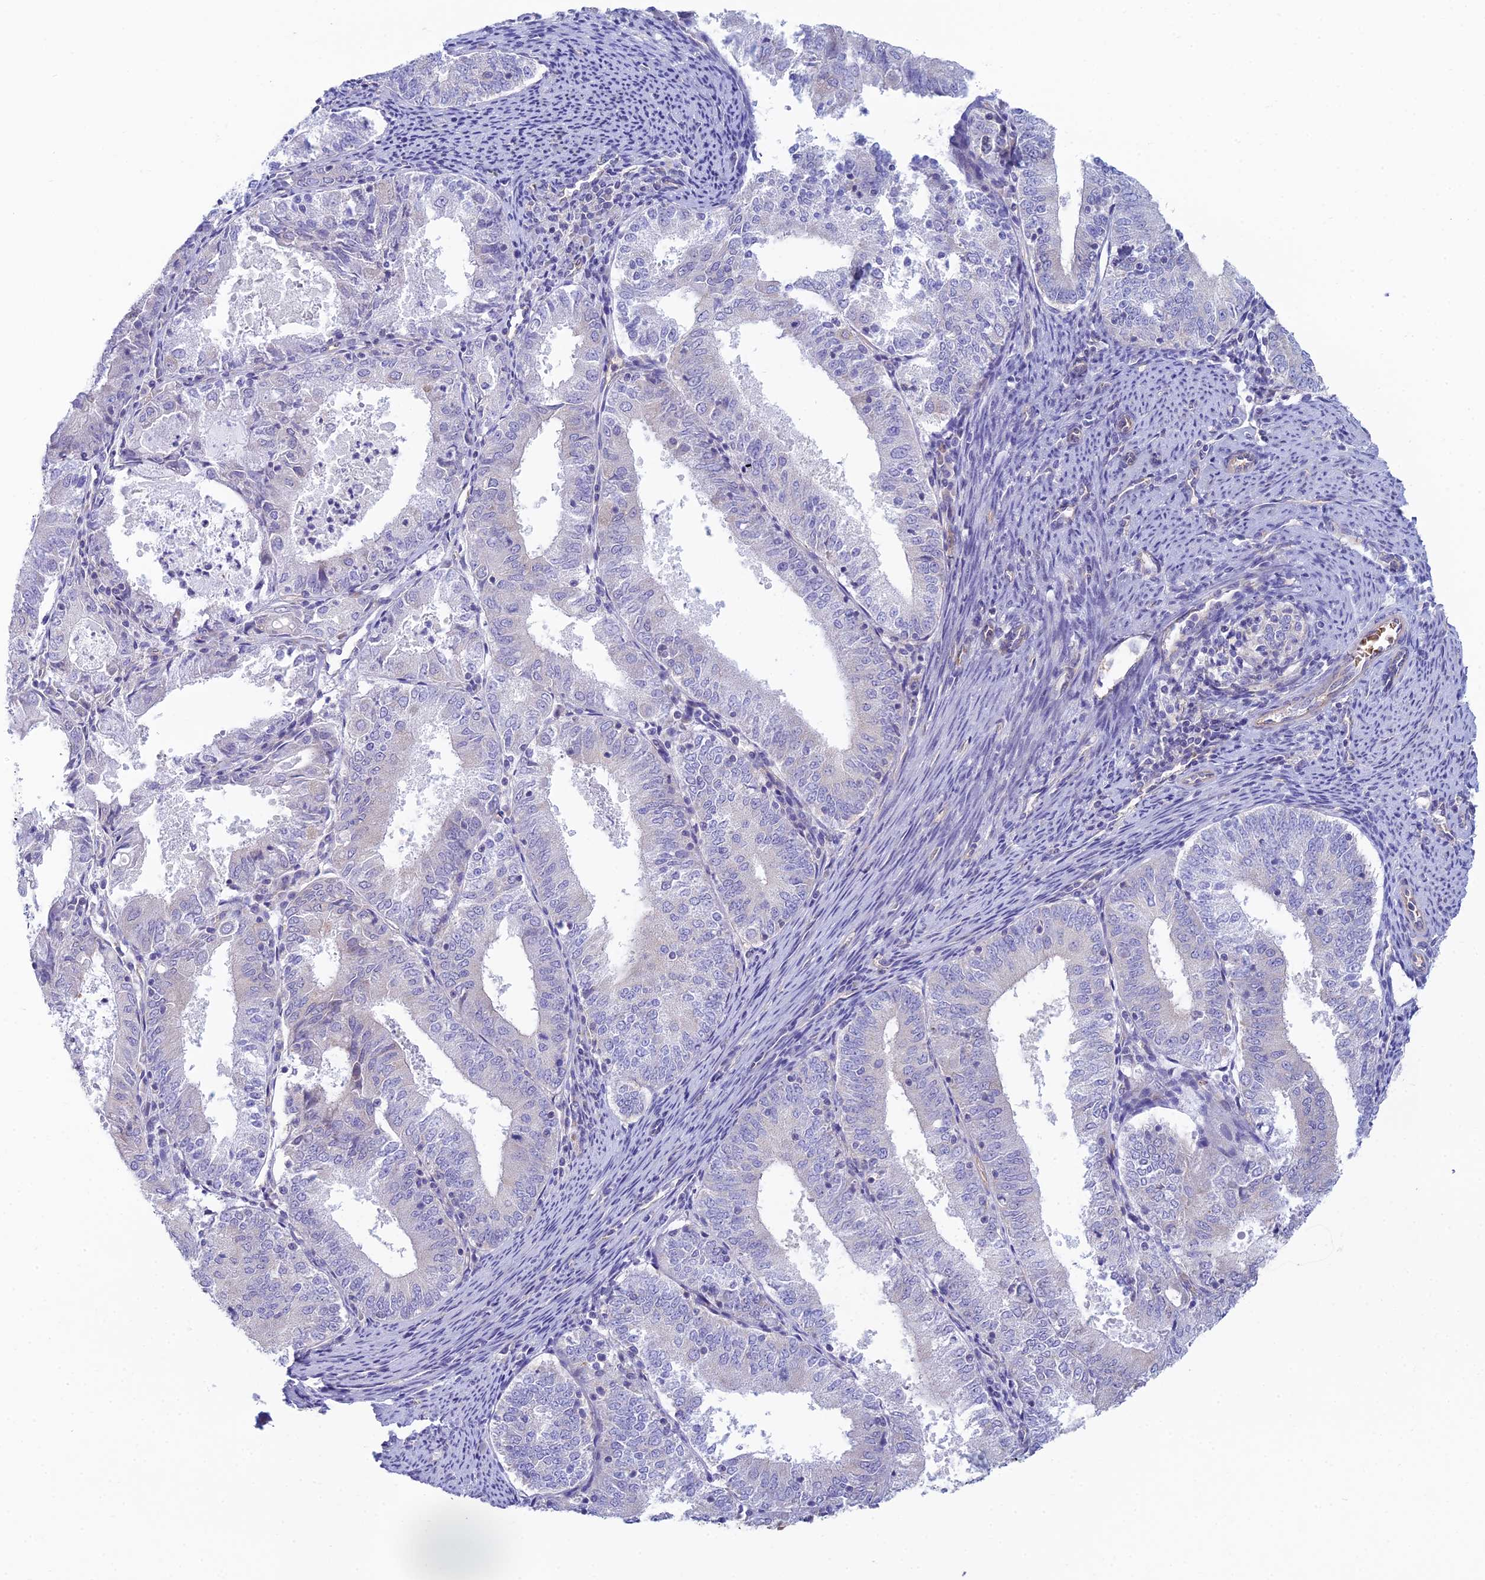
{"staining": {"intensity": "negative", "quantity": "none", "location": "none"}, "tissue": "endometrial cancer", "cell_type": "Tumor cells", "image_type": "cancer", "snomed": [{"axis": "morphology", "description": "Adenocarcinoma, NOS"}, {"axis": "topography", "description": "Endometrium"}], "caption": "There is no significant expression in tumor cells of adenocarcinoma (endometrial). (DAB (3,3'-diaminobenzidine) immunohistochemistry (IHC), high magnification).", "gene": "ZNF564", "patient": {"sex": "female", "age": 57}}